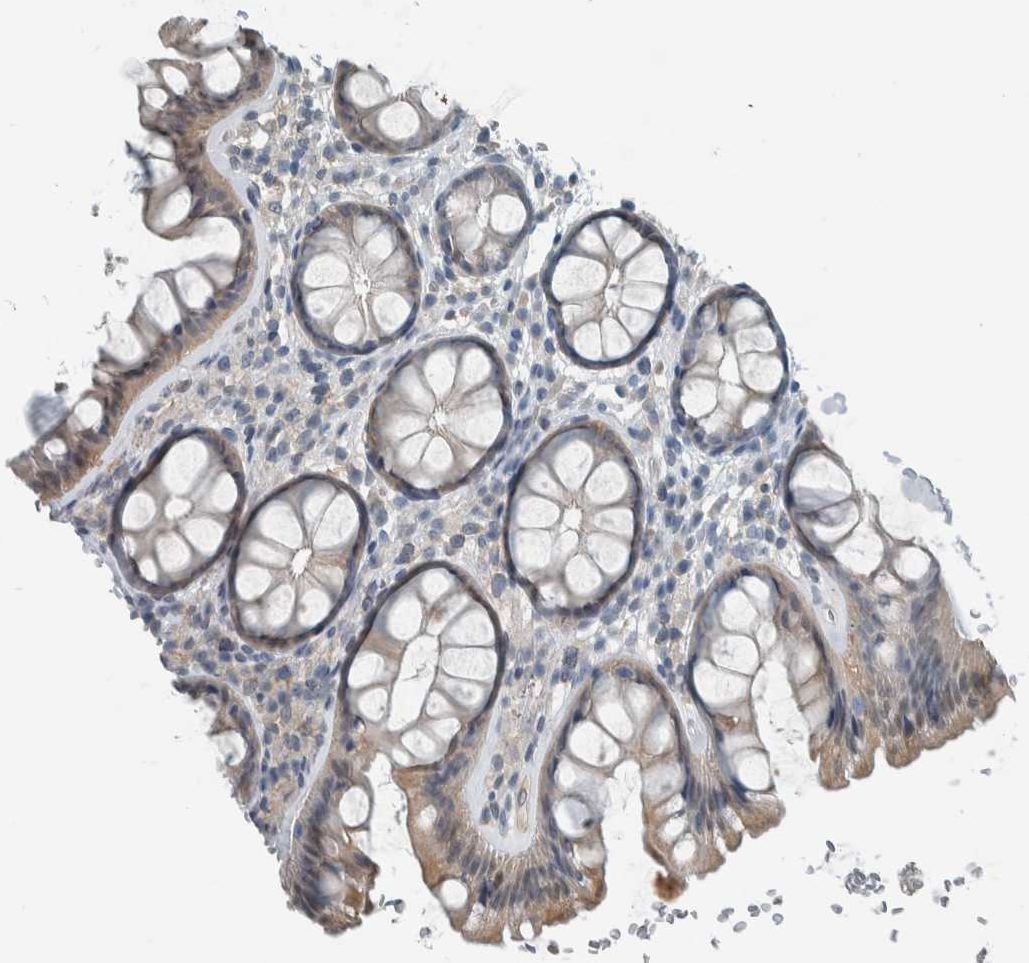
{"staining": {"intensity": "negative", "quantity": "none", "location": "none"}, "tissue": "colon", "cell_type": "Endothelial cells", "image_type": "normal", "snomed": [{"axis": "morphology", "description": "Normal tissue, NOS"}, {"axis": "topography", "description": "Colon"}], "caption": "The photomicrograph shows no significant expression in endothelial cells of colon.", "gene": "ALAD", "patient": {"sex": "female", "age": 56}}